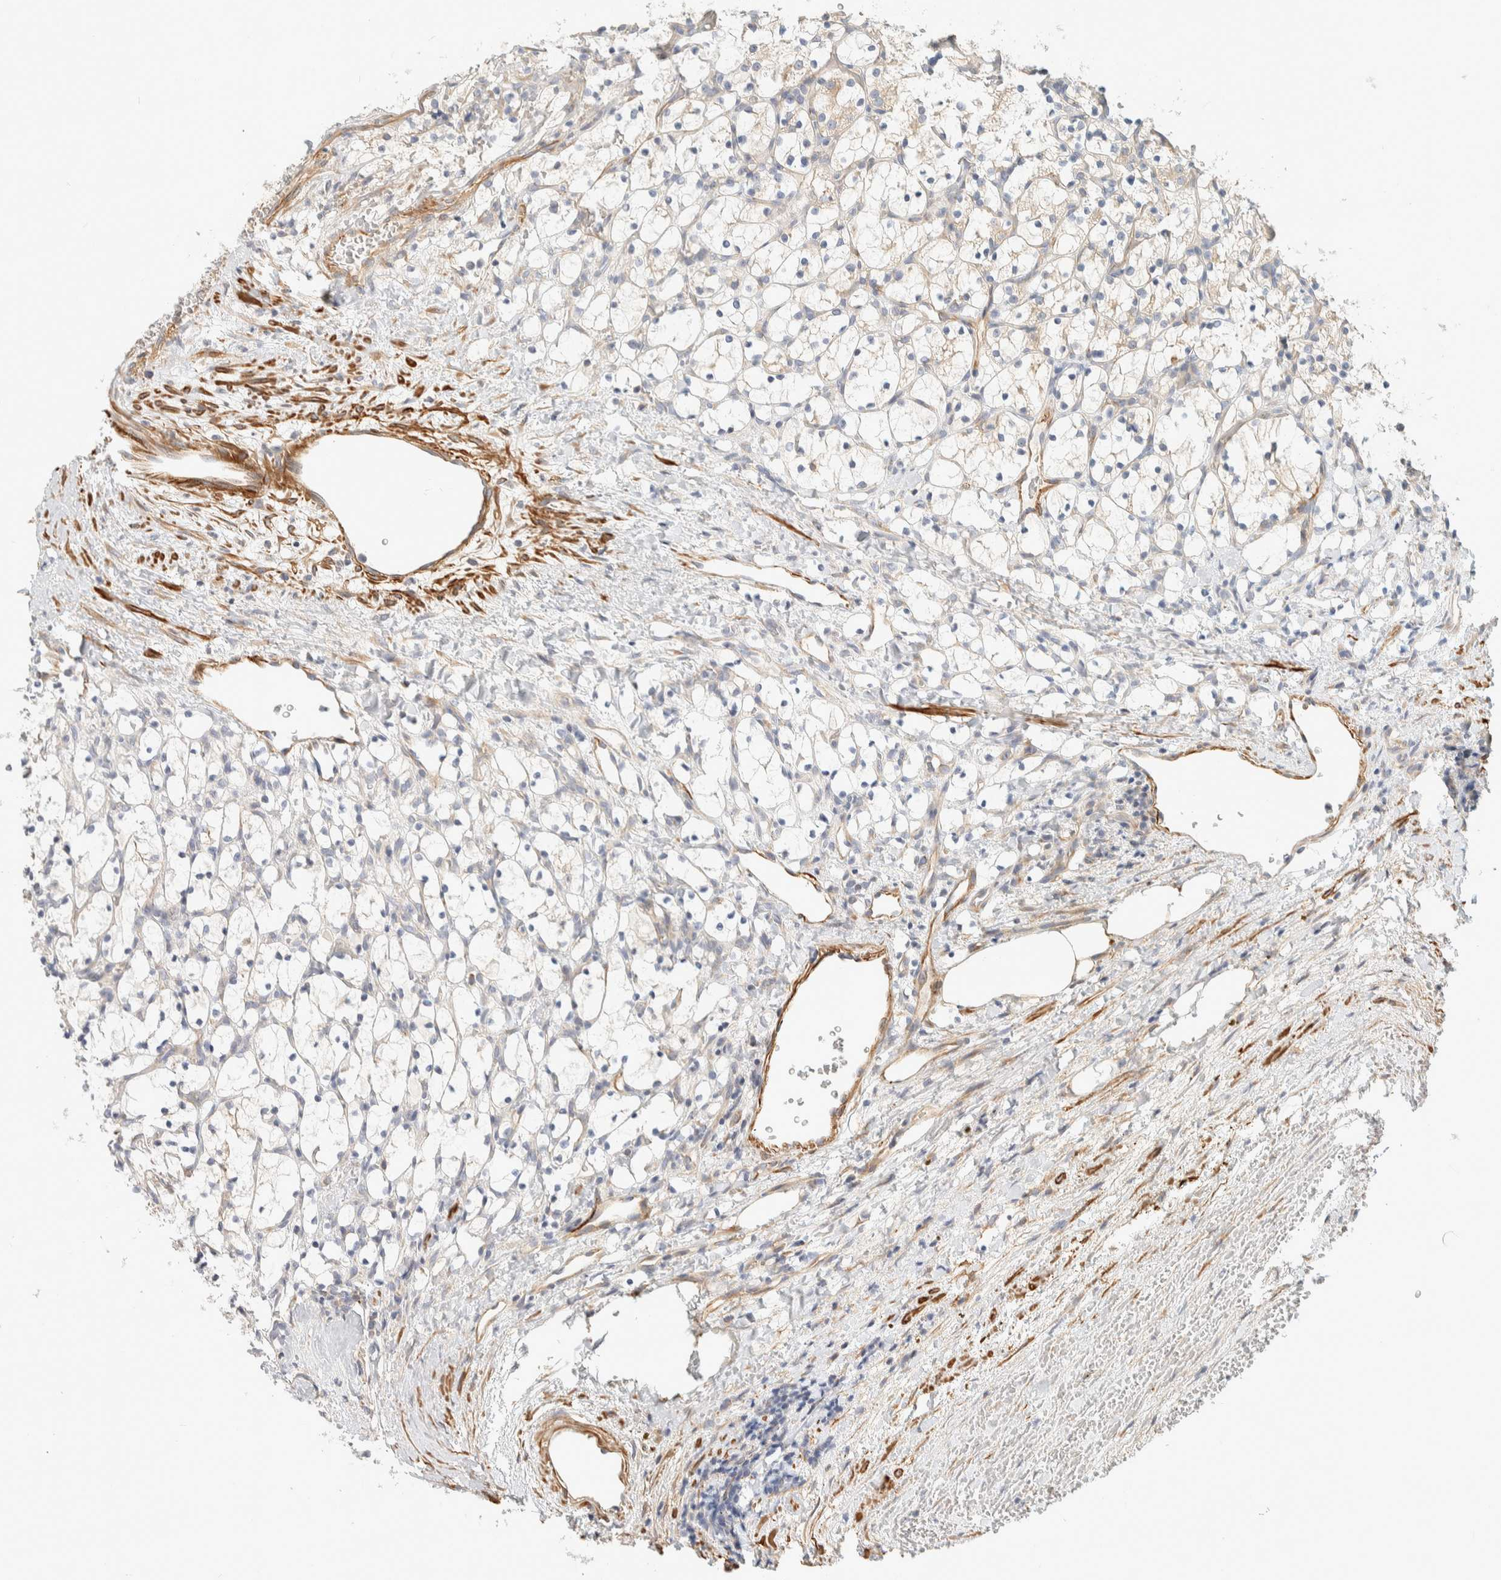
{"staining": {"intensity": "negative", "quantity": "none", "location": "none"}, "tissue": "renal cancer", "cell_type": "Tumor cells", "image_type": "cancer", "snomed": [{"axis": "morphology", "description": "Adenocarcinoma, NOS"}, {"axis": "topography", "description": "Kidney"}], "caption": "DAB (3,3'-diaminobenzidine) immunohistochemical staining of adenocarcinoma (renal) exhibits no significant expression in tumor cells.", "gene": "CDR2", "patient": {"sex": "female", "age": 69}}